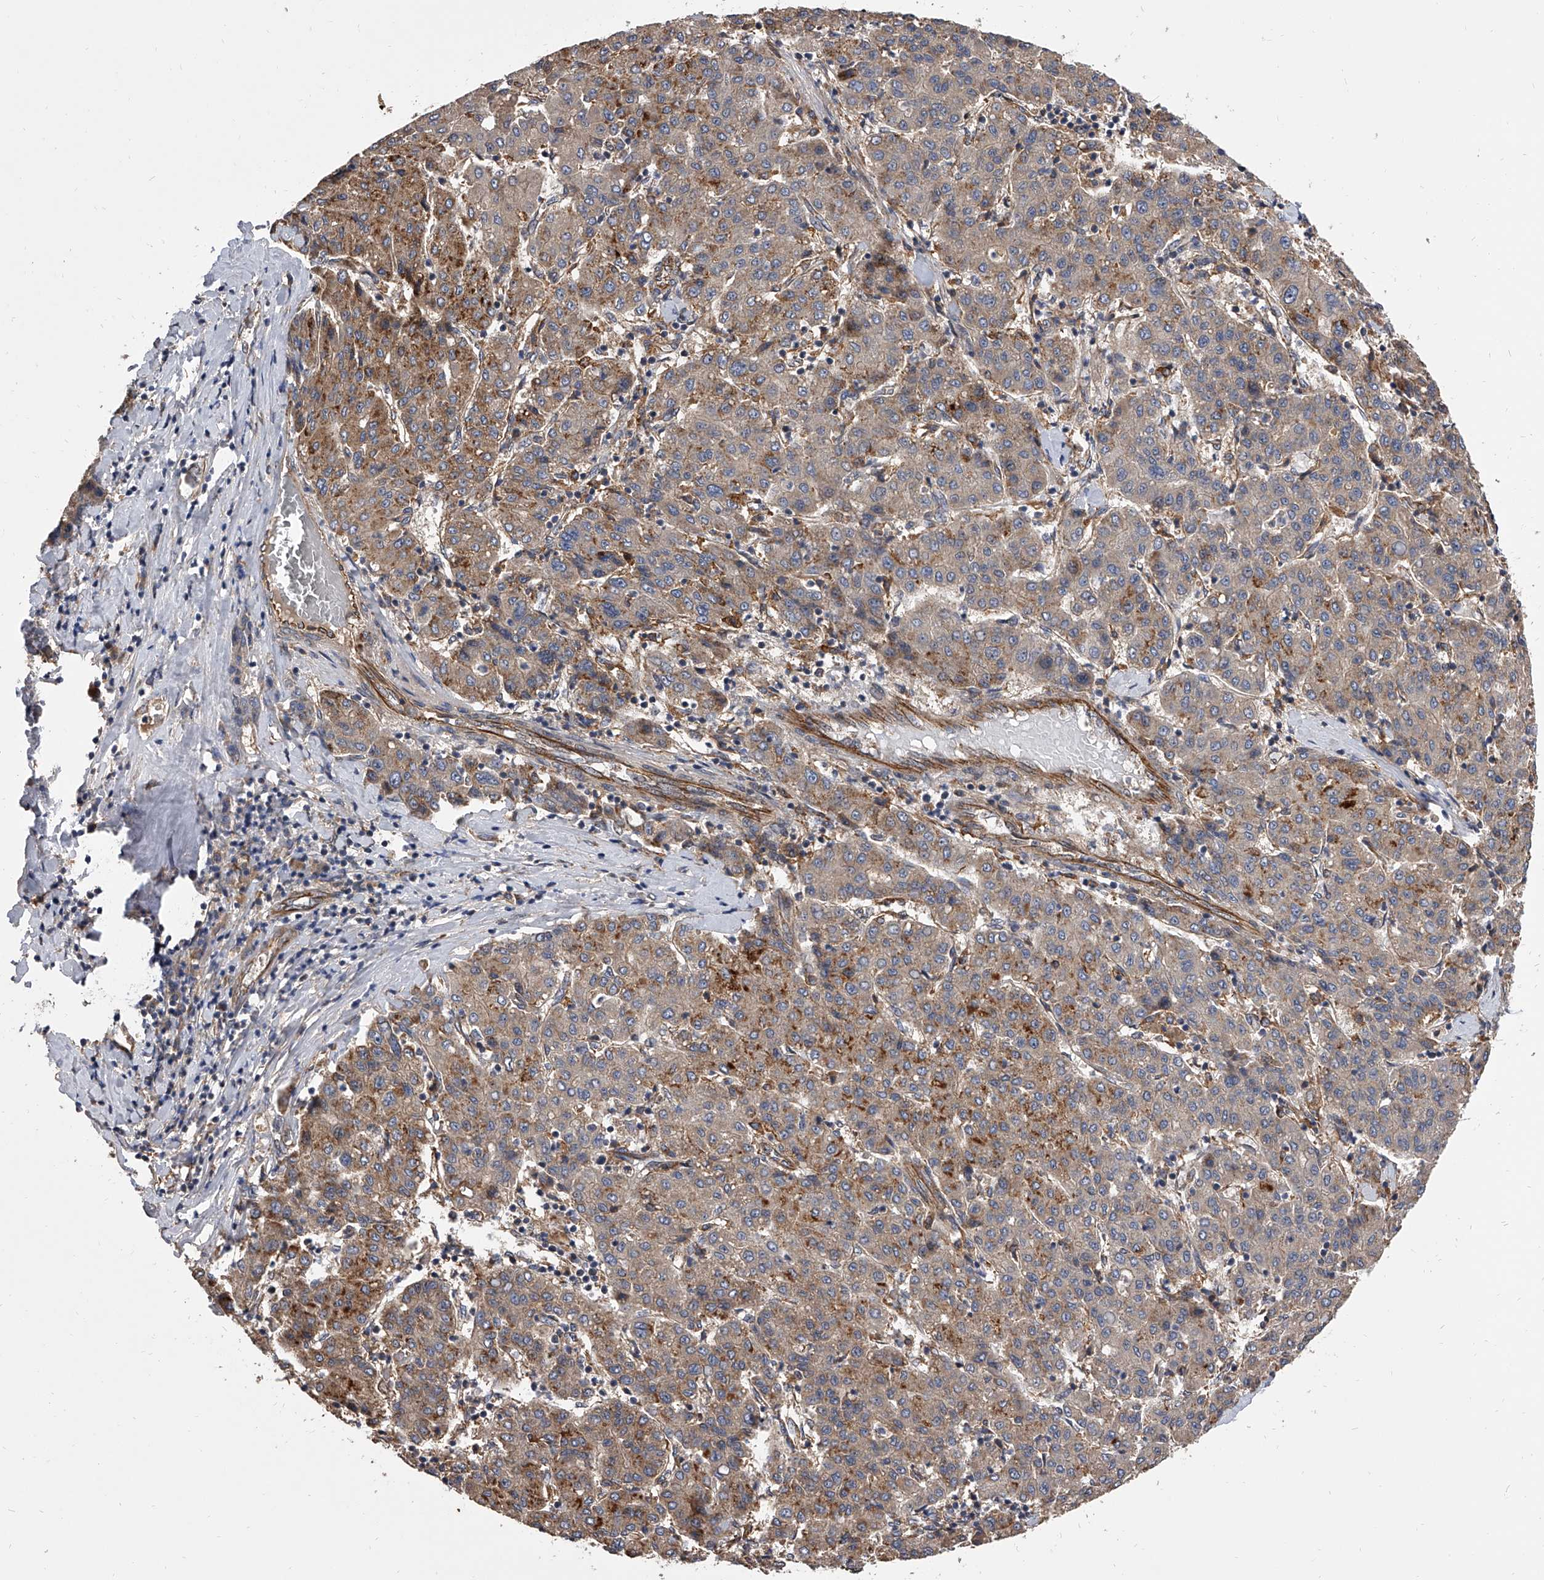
{"staining": {"intensity": "moderate", "quantity": ">75%", "location": "cytoplasmic/membranous"}, "tissue": "liver cancer", "cell_type": "Tumor cells", "image_type": "cancer", "snomed": [{"axis": "morphology", "description": "Carcinoma, Hepatocellular, NOS"}, {"axis": "topography", "description": "Liver"}], "caption": "The micrograph reveals a brown stain indicating the presence of a protein in the cytoplasmic/membranous of tumor cells in liver cancer (hepatocellular carcinoma).", "gene": "EXOC4", "patient": {"sex": "male", "age": 65}}